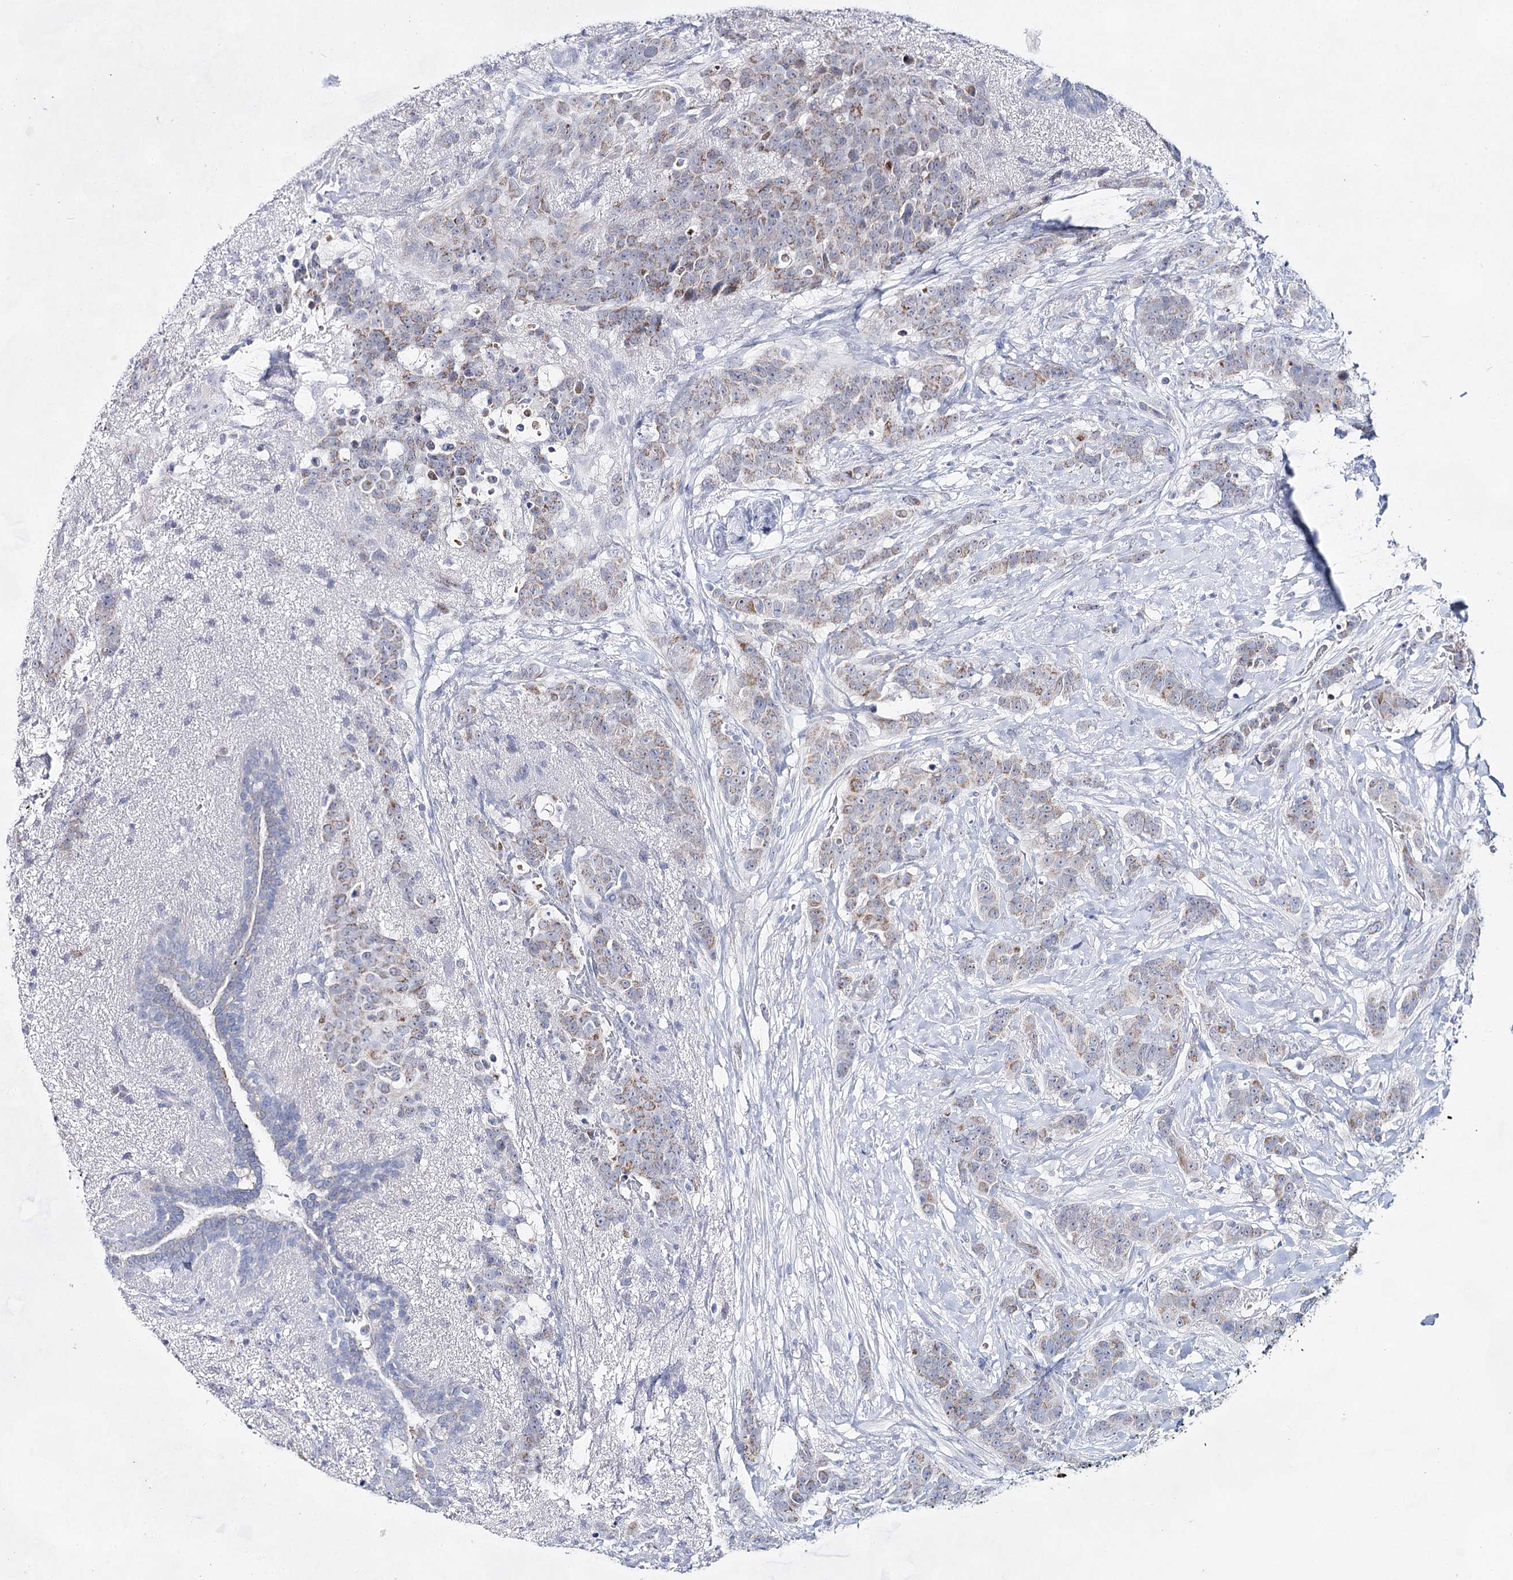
{"staining": {"intensity": "moderate", "quantity": "<25%", "location": "cytoplasmic/membranous"}, "tissue": "breast cancer", "cell_type": "Tumor cells", "image_type": "cancer", "snomed": [{"axis": "morphology", "description": "Duct carcinoma"}, {"axis": "topography", "description": "Breast"}], "caption": "Breast cancer (intraductal carcinoma) was stained to show a protein in brown. There is low levels of moderate cytoplasmic/membranous staining in approximately <25% of tumor cells.", "gene": "BPHL", "patient": {"sex": "female", "age": 40}}